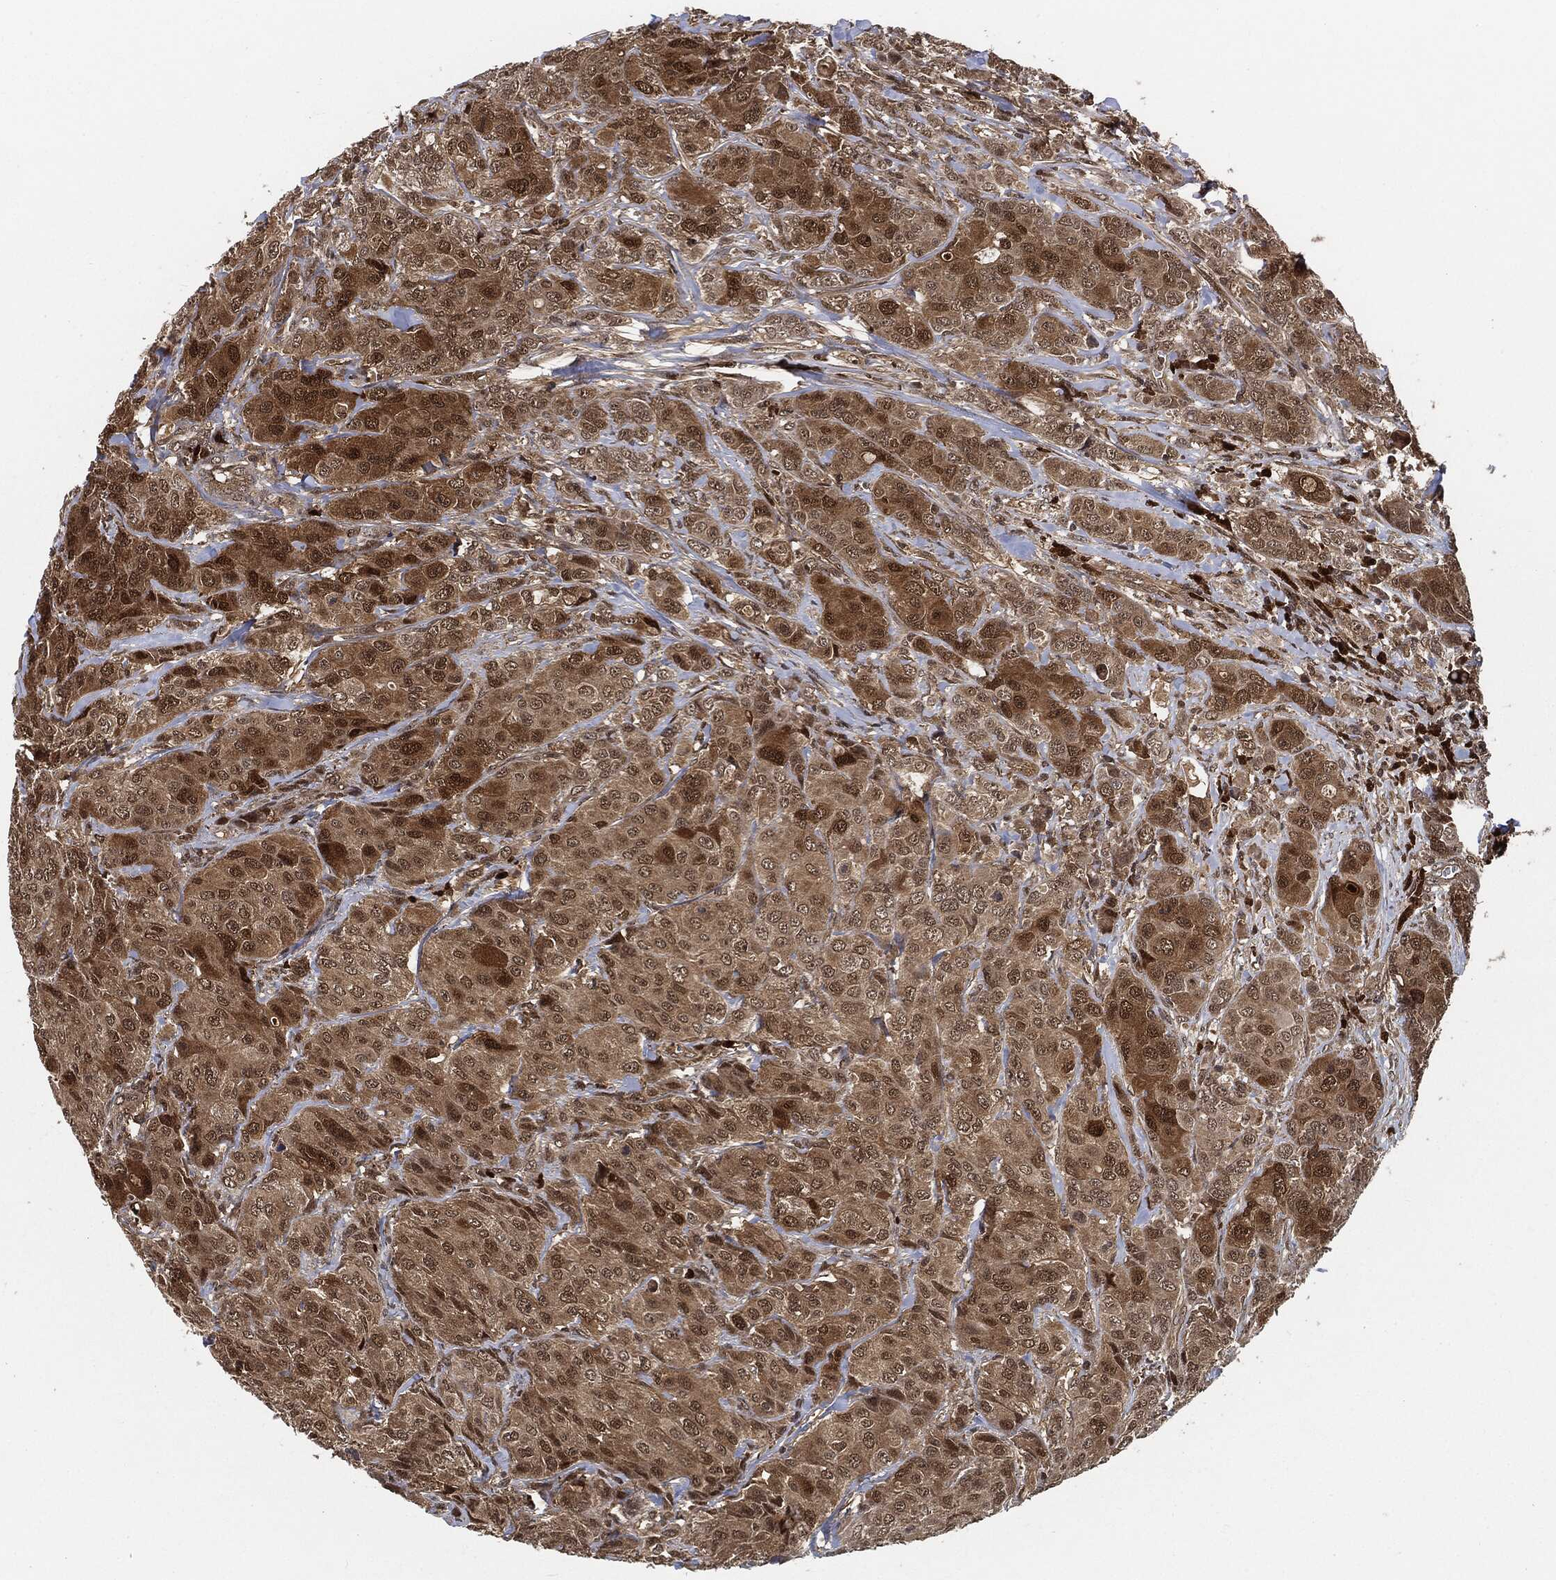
{"staining": {"intensity": "moderate", "quantity": "25%-75%", "location": "cytoplasmic/membranous,nuclear"}, "tissue": "breast cancer", "cell_type": "Tumor cells", "image_type": "cancer", "snomed": [{"axis": "morphology", "description": "Duct carcinoma"}, {"axis": "topography", "description": "Breast"}], "caption": "A brown stain shows moderate cytoplasmic/membranous and nuclear positivity of a protein in breast cancer tumor cells.", "gene": "CUTA", "patient": {"sex": "female", "age": 43}}